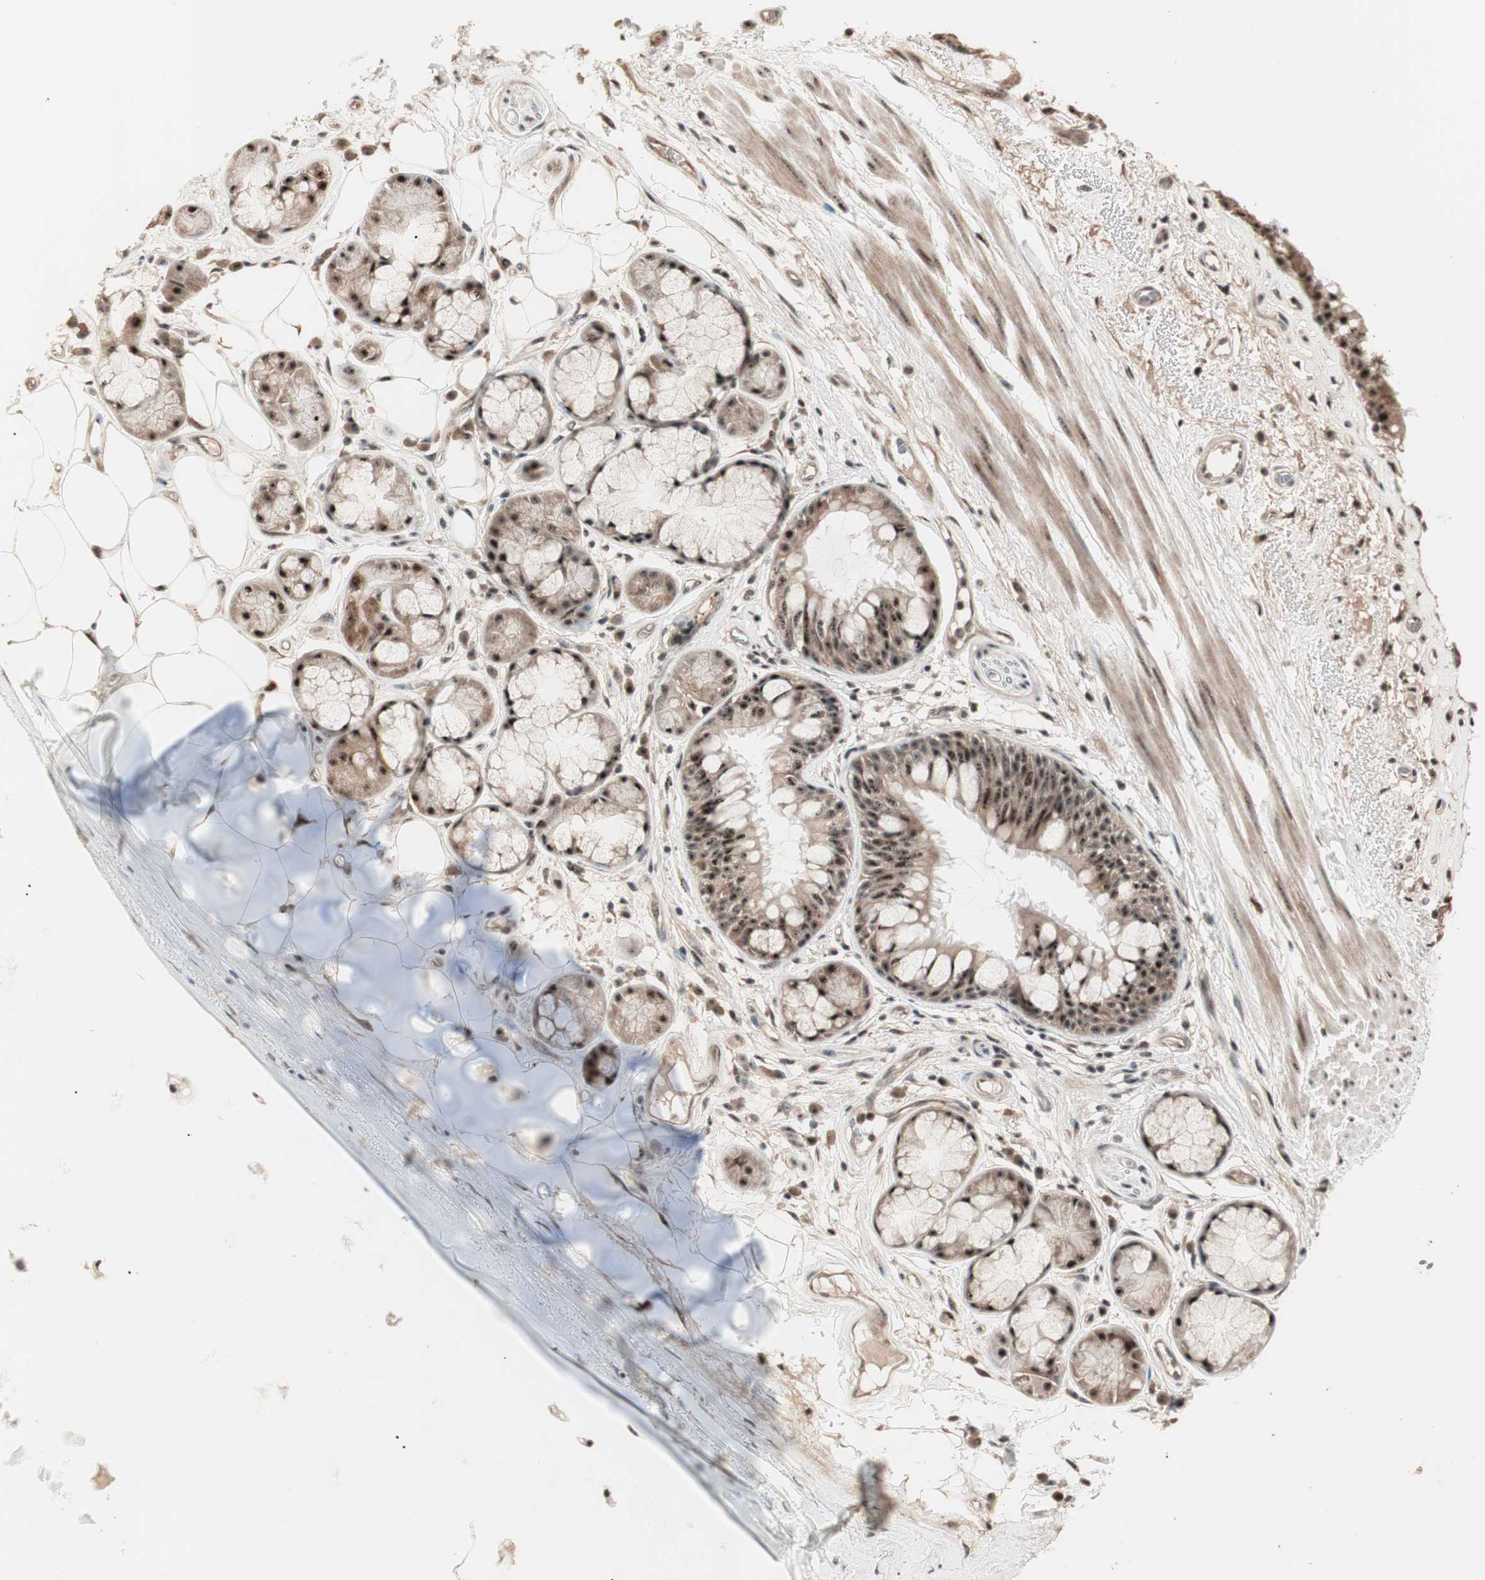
{"staining": {"intensity": "strong", "quantity": ">75%", "location": "cytoplasmic/membranous,nuclear"}, "tissue": "bronchus", "cell_type": "Respiratory epithelial cells", "image_type": "normal", "snomed": [{"axis": "morphology", "description": "Normal tissue, NOS"}, {"axis": "topography", "description": "Bronchus"}], "caption": "IHC of normal bronchus demonstrates high levels of strong cytoplasmic/membranous,nuclear positivity in about >75% of respiratory epithelial cells.", "gene": "NR5A2", "patient": {"sex": "male", "age": 66}}